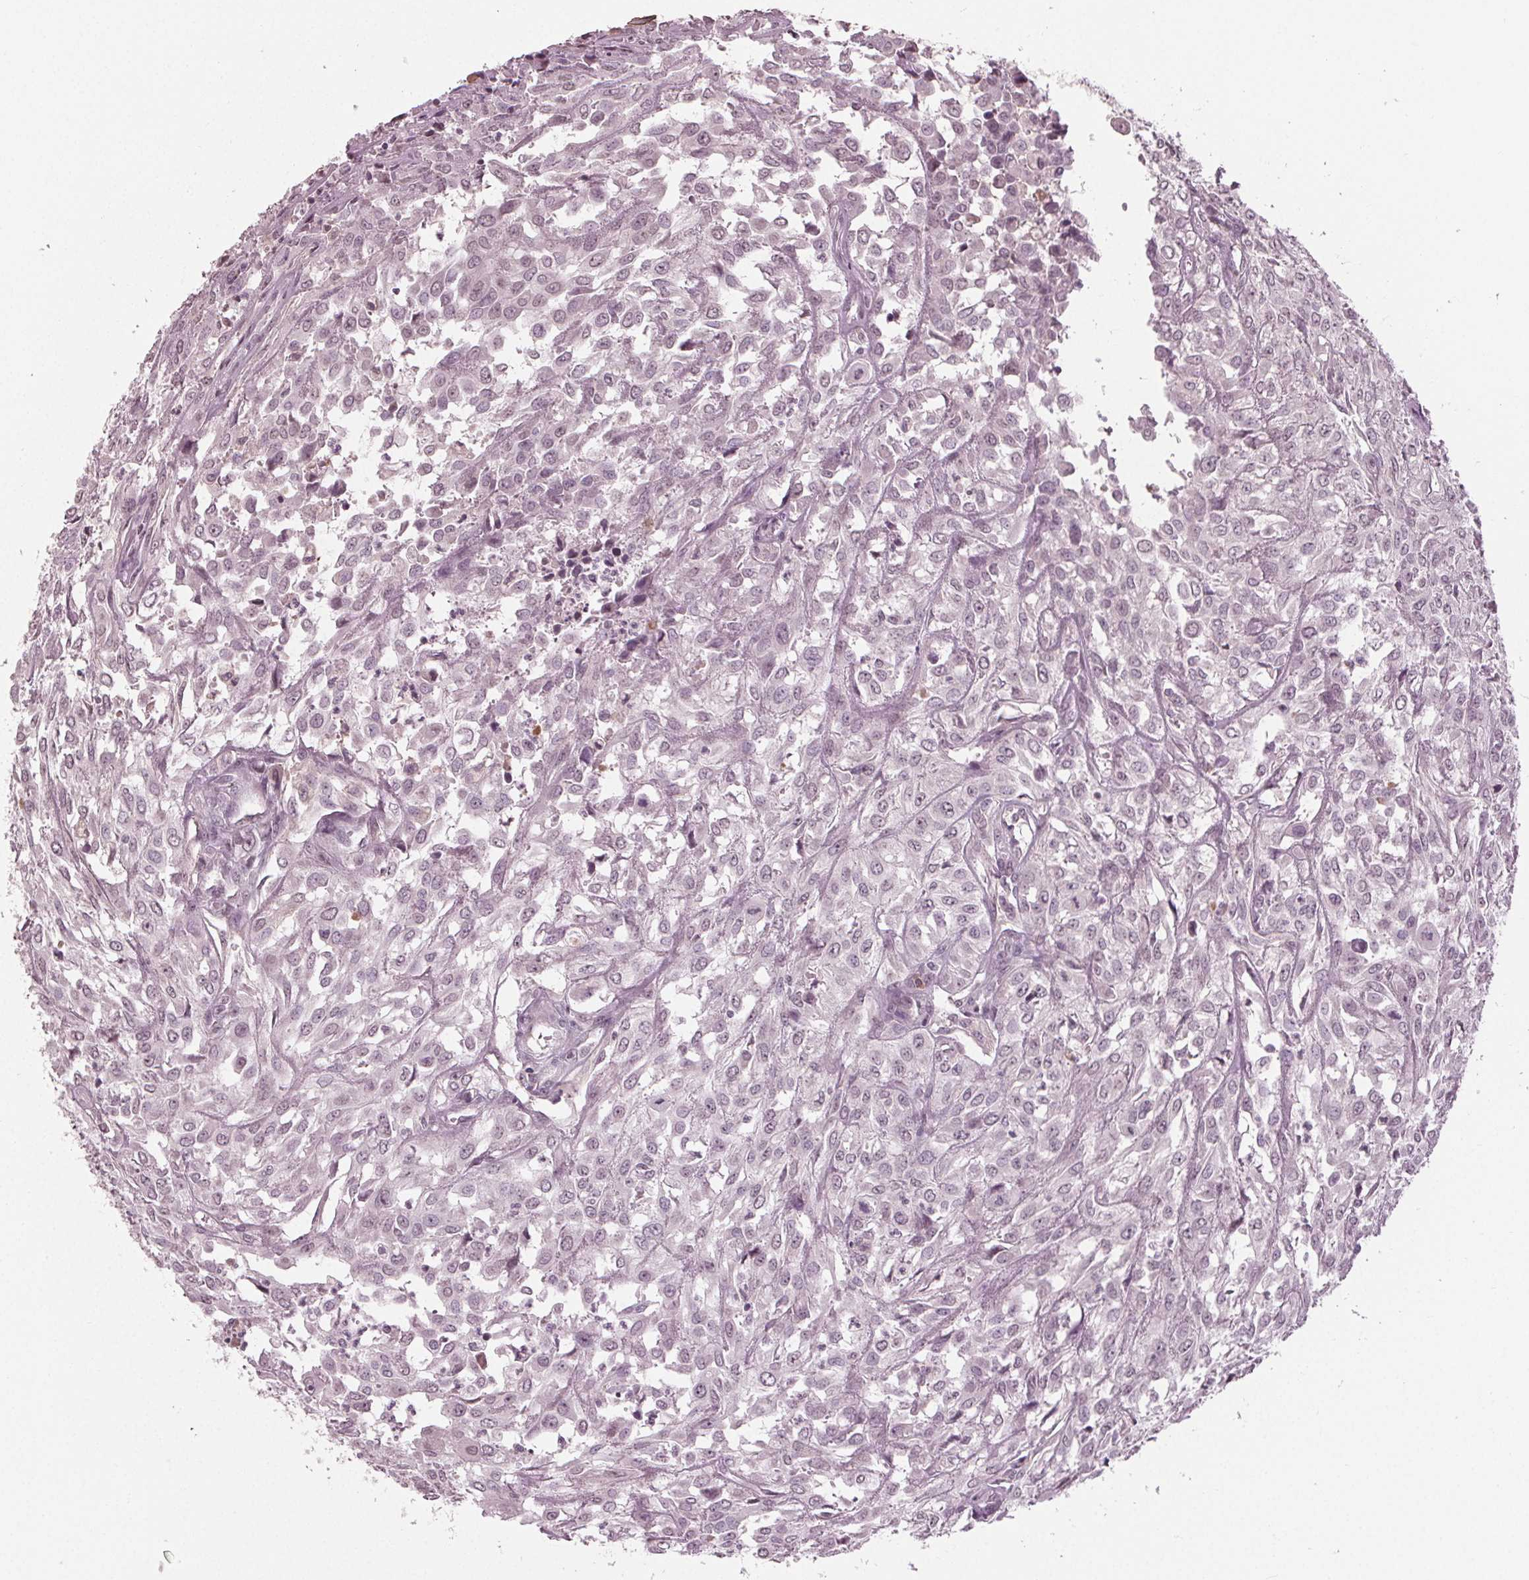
{"staining": {"intensity": "negative", "quantity": "none", "location": "none"}, "tissue": "urothelial cancer", "cell_type": "Tumor cells", "image_type": "cancer", "snomed": [{"axis": "morphology", "description": "Urothelial carcinoma, High grade"}, {"axis": "topography", "description": "Urinary bladder"}], "caption": "Immunohistochemistry (IHC) photomicrograph of neoplastic tissue: human urothelial cancer stained with DAB (3,3'-diaminobenzidine) displays no significant protein staining in tumor cells.", "gene": "CXCL16", "patient": {"sex": "male", "age": 67}}